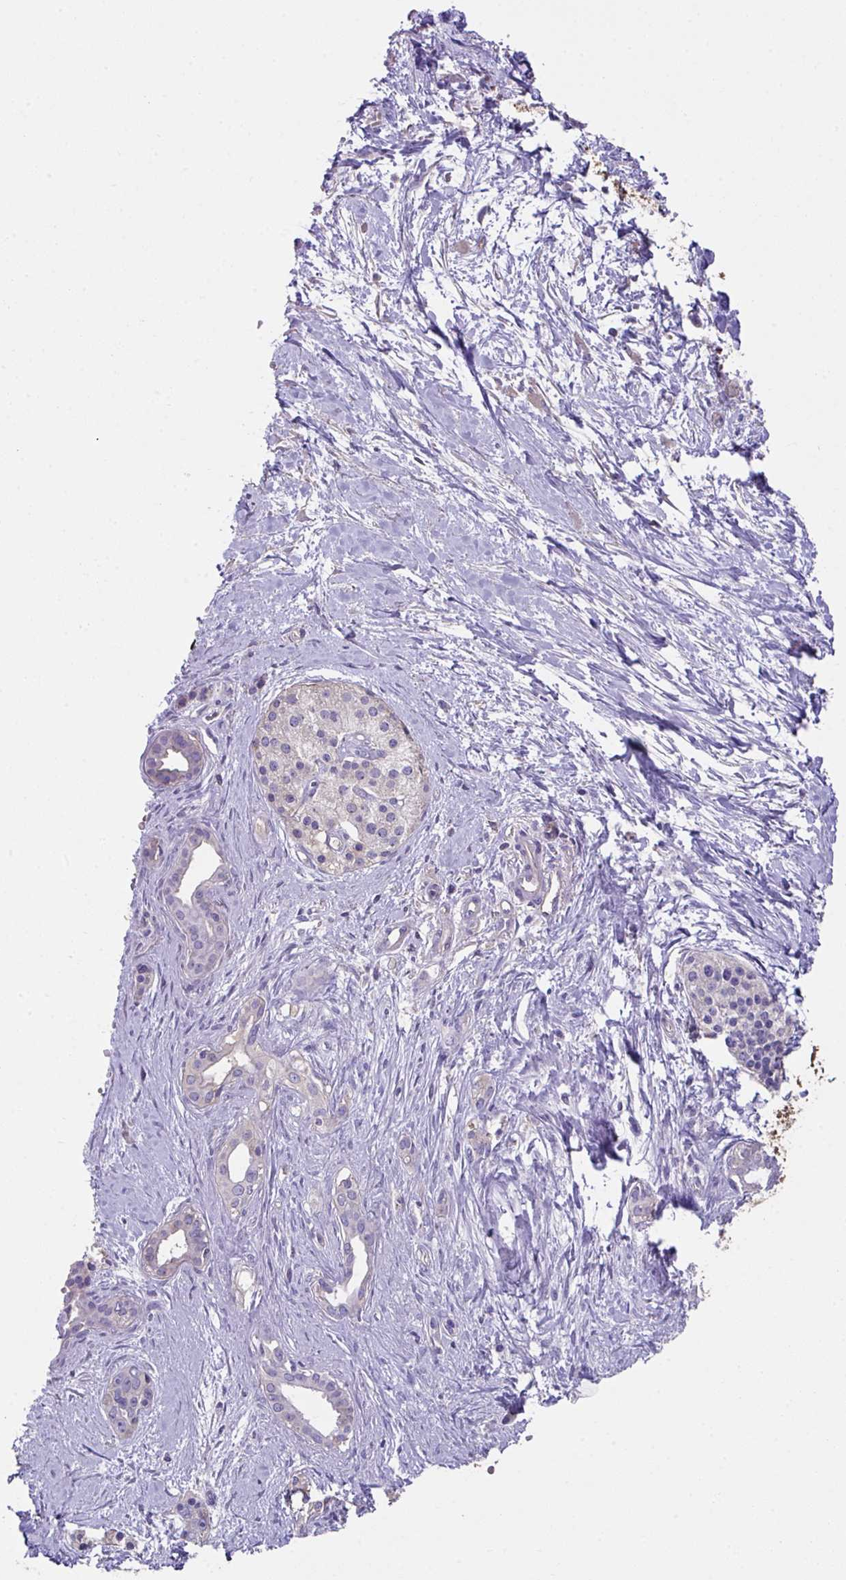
{"staining": {"intensity": "negative", "quantity": "none", "location": "none"}, "tissue": "pancreatic cancer", "cell_type": "Tumor cells", "image_type": "cancer", "snomed": [{"axis": "morphology", "description": "Adenocarcinoma, NOS"}, {"axis": "topography", "description": "Pancreas"}], "caption": "Protein analysis of pancreatic cancer (adenocarcinoma) exhibits no significant positivity in tumor cells.", "gene": "ZNF813", "patient": {"sex": "female", "age": 50}}